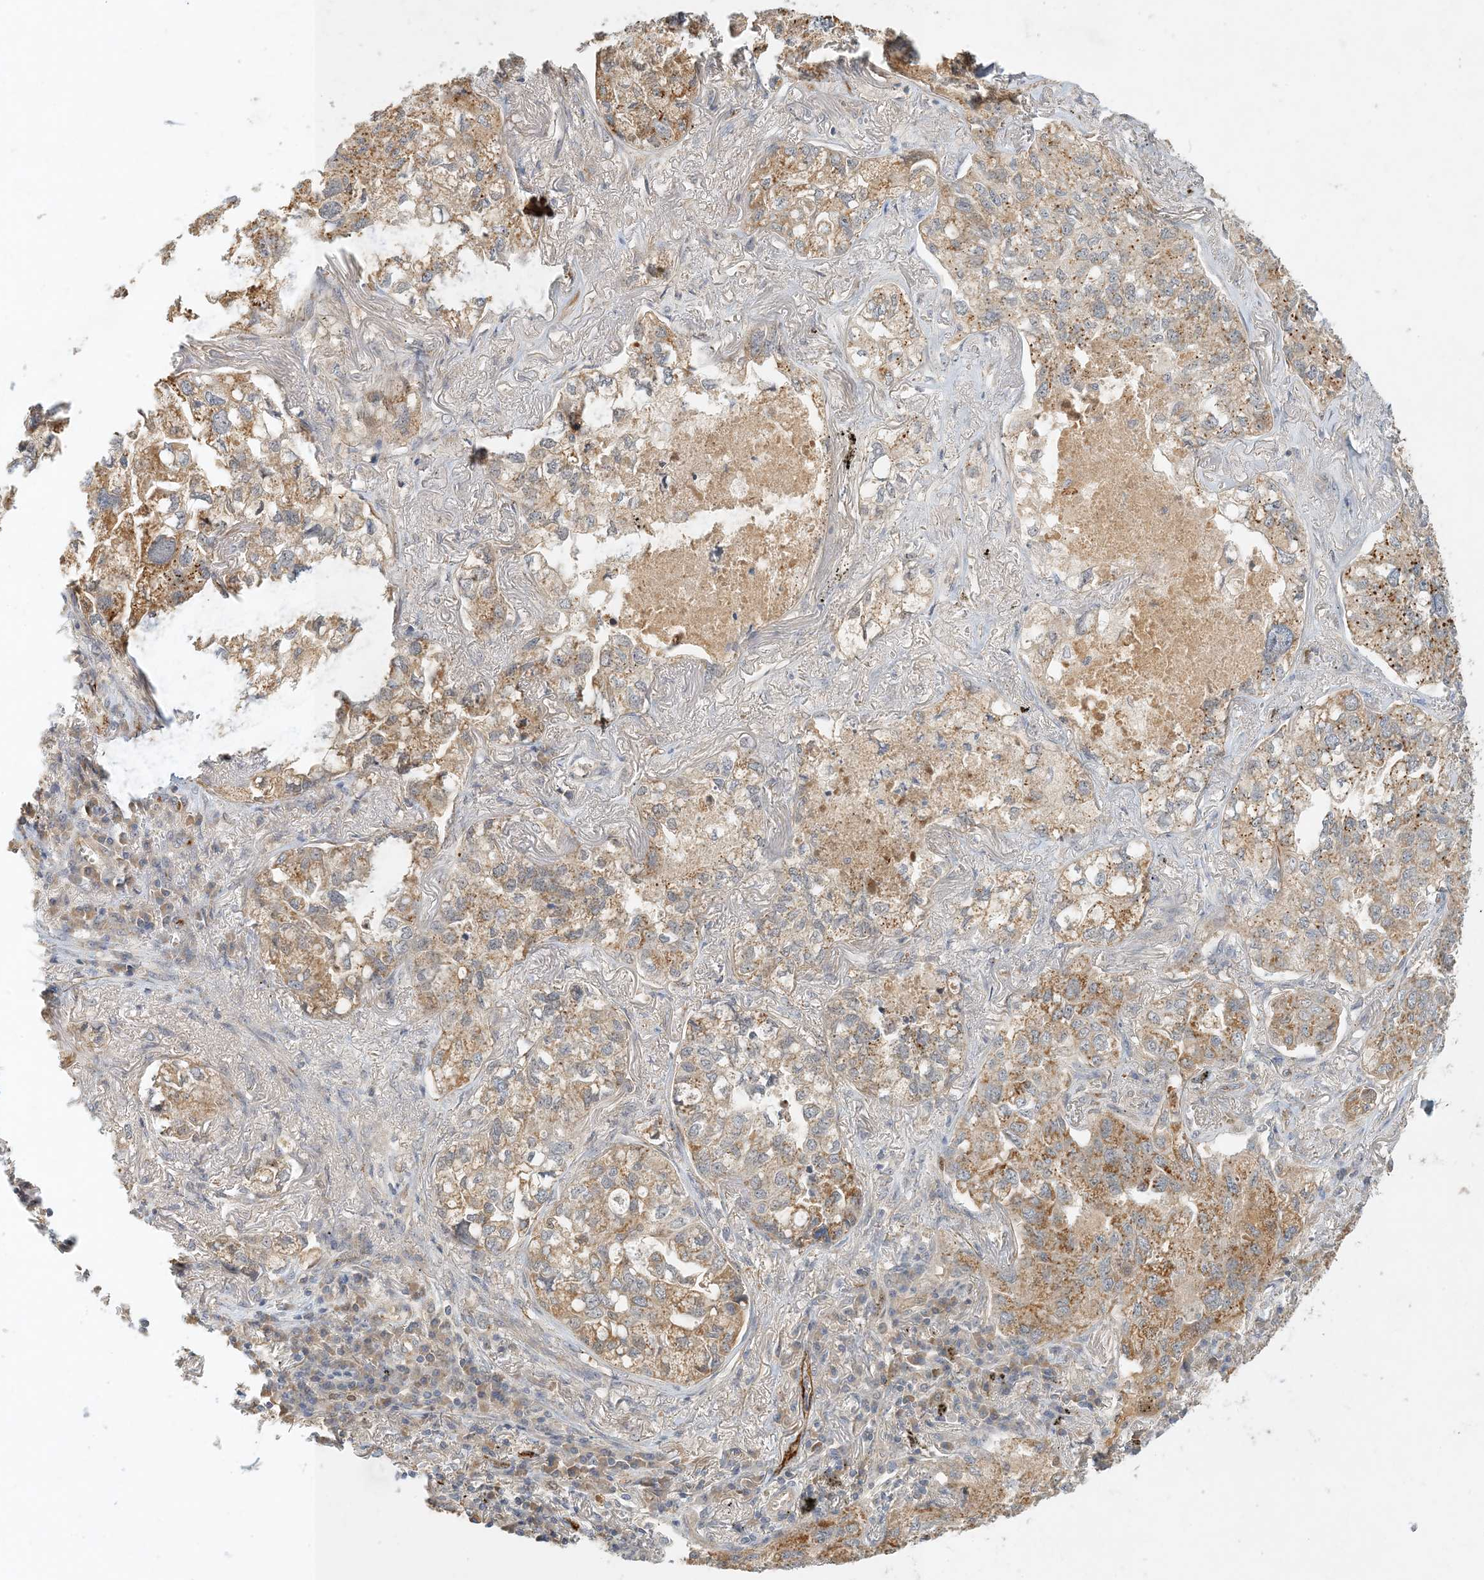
{"staining": {"intensity": "moderate", "quantity": ">75%", "location": "cytoplasmic/membranous"}, "tissue": "lung cancer", "cell_type": "Tumor cells", "image_type": "cancer", "snomed": [{"axis": "morphology", "description": "Adenocarcinoma, NOS"}, {"axis": "topography", "description": "Lung"}], "caption": "Tumor cells exhibit medium levels of moderate cytoplasmic/membranous expression in approximately >75% of cells in lung cancer (adenocarcinoma).", "gene": "ZBTB3", "patient": {"sex": "male", "age": 65}}